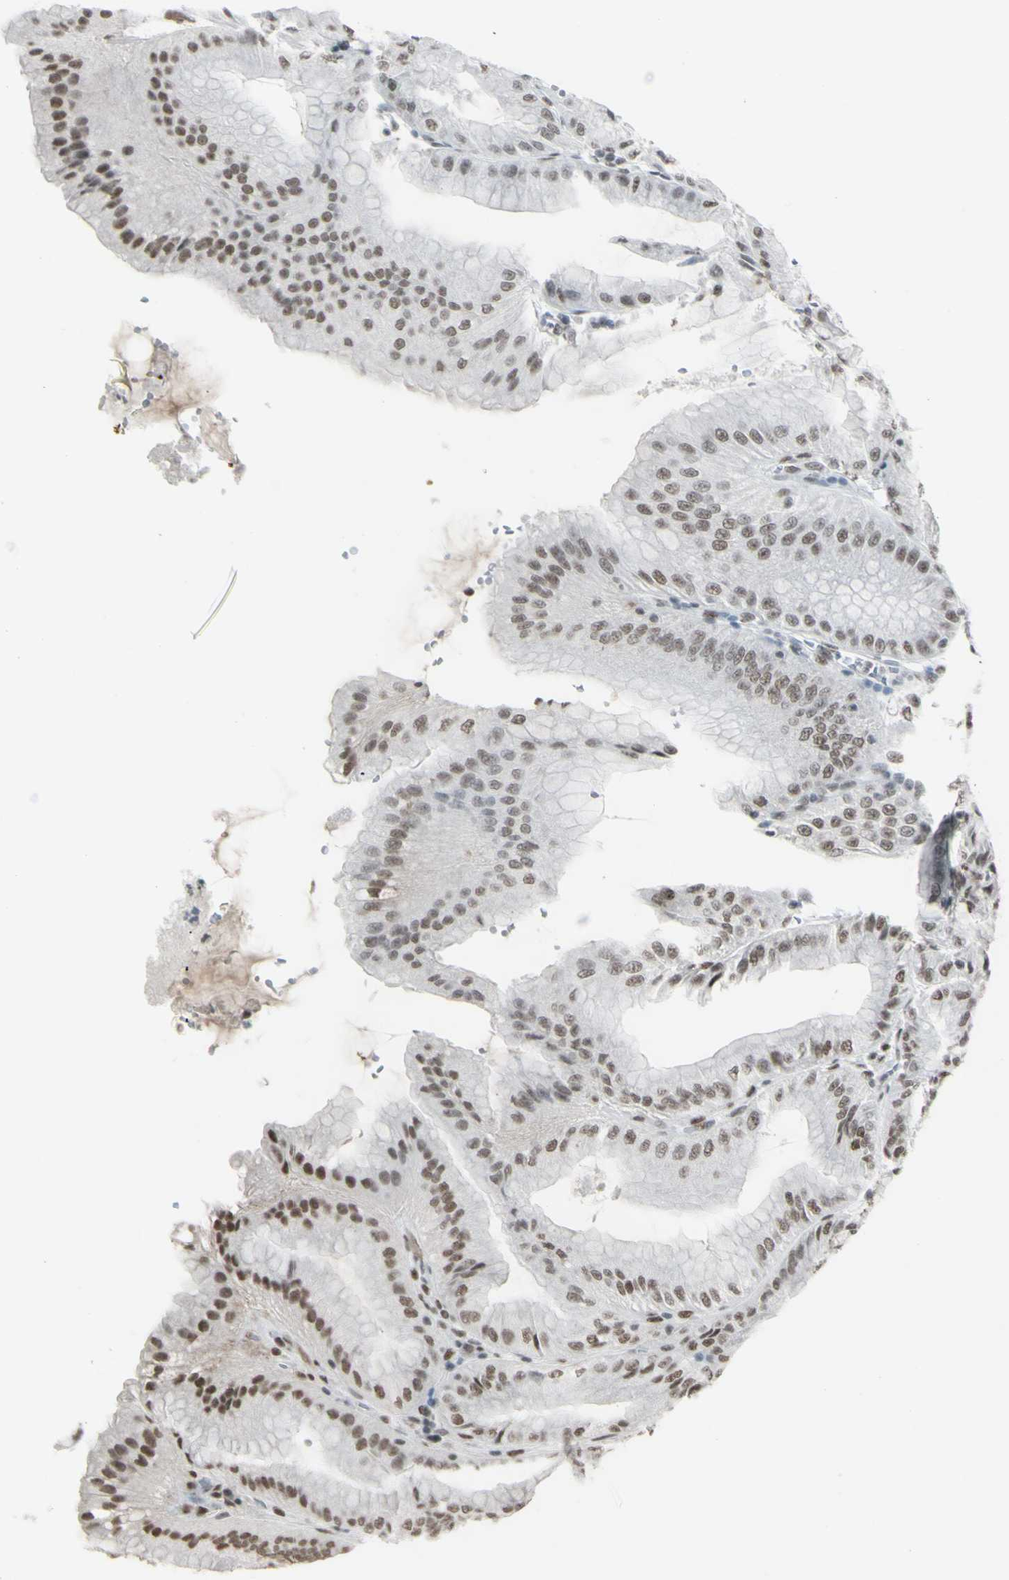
{"staining": {"intensity": "moderate", "quantity": ">75%", "location": "nuclear"}, "tissue": "stomach", "cell_type": "Glandular cells", "image_type": "normal", "snomed": [{"axis": "morphology", "description": "Normal tissue, NOS"}, {"axis": "topography", "description": "Stomach, lower"}], "caption": "High-power microscopy captured an immunohistochemistry (IHC) image of unremarkable stomach, revealing moderate nuclear expression in approximately >75% of glandular cells.", "gene": "TRIM28", "patient": {"sex": "male", "age": 71}}